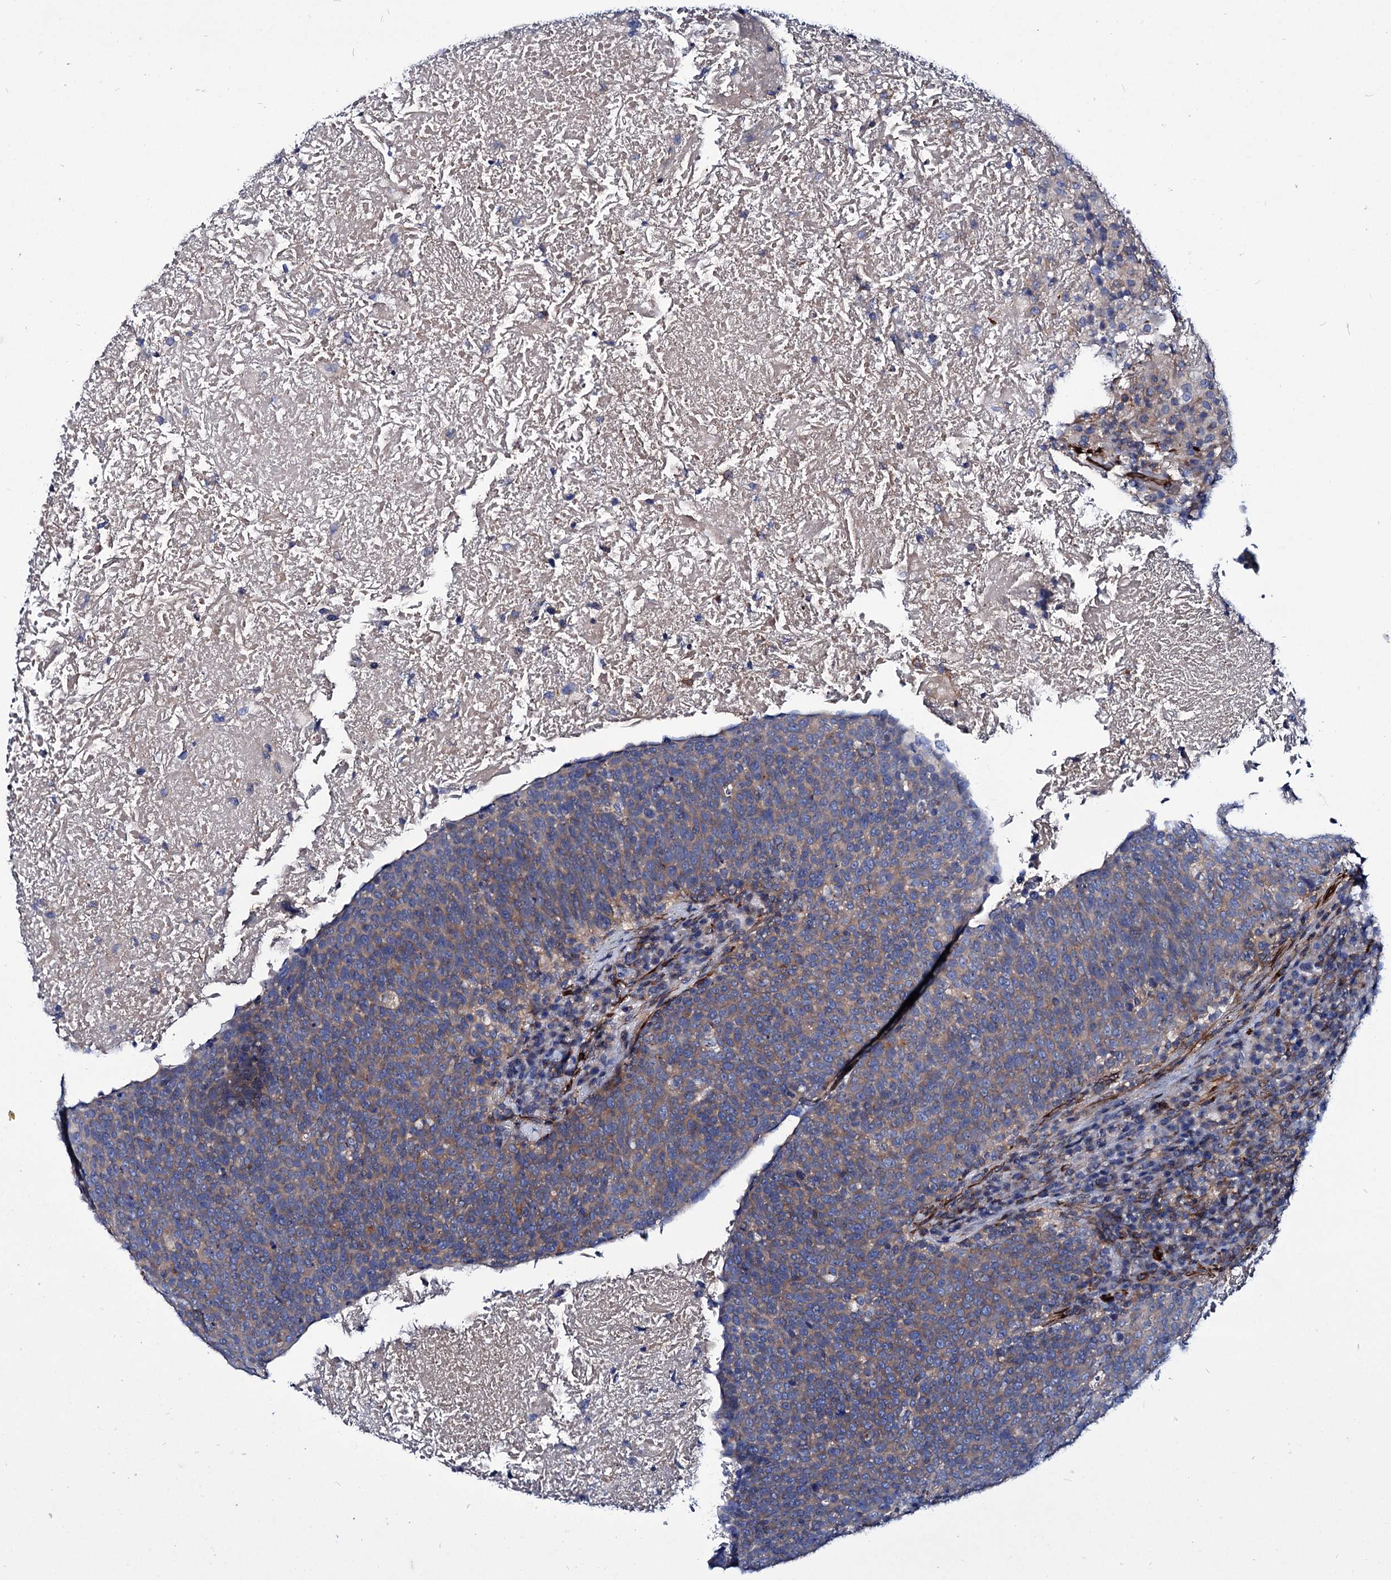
{"staining": {"intensity": "weak", "quantity": ">75%", "location": "cytoplasmic/membranous"}, "tissue": "head and neck cancer", "cell_type": "Tumor cells", "image_type": "cancer", "snomed": [{"axis": "morphology", "description": "Squamous cell carcinoma, NOS"}, {"axis": "morphology", "description": "Squamous cell carcinoma, metastatic, NOS"}, {"axis": "topography", "description": "Lymph node"}, {"axis": "topography", "description": "Head-Neck"}], "caption": "Head and neck cancer stained for a protein (brown) displays weak cytoplasmic/membranous positive positivity in approximately >75% of tumor cells.", "gene": "AXL", "patient": {"sex": "male", "age": 62}}